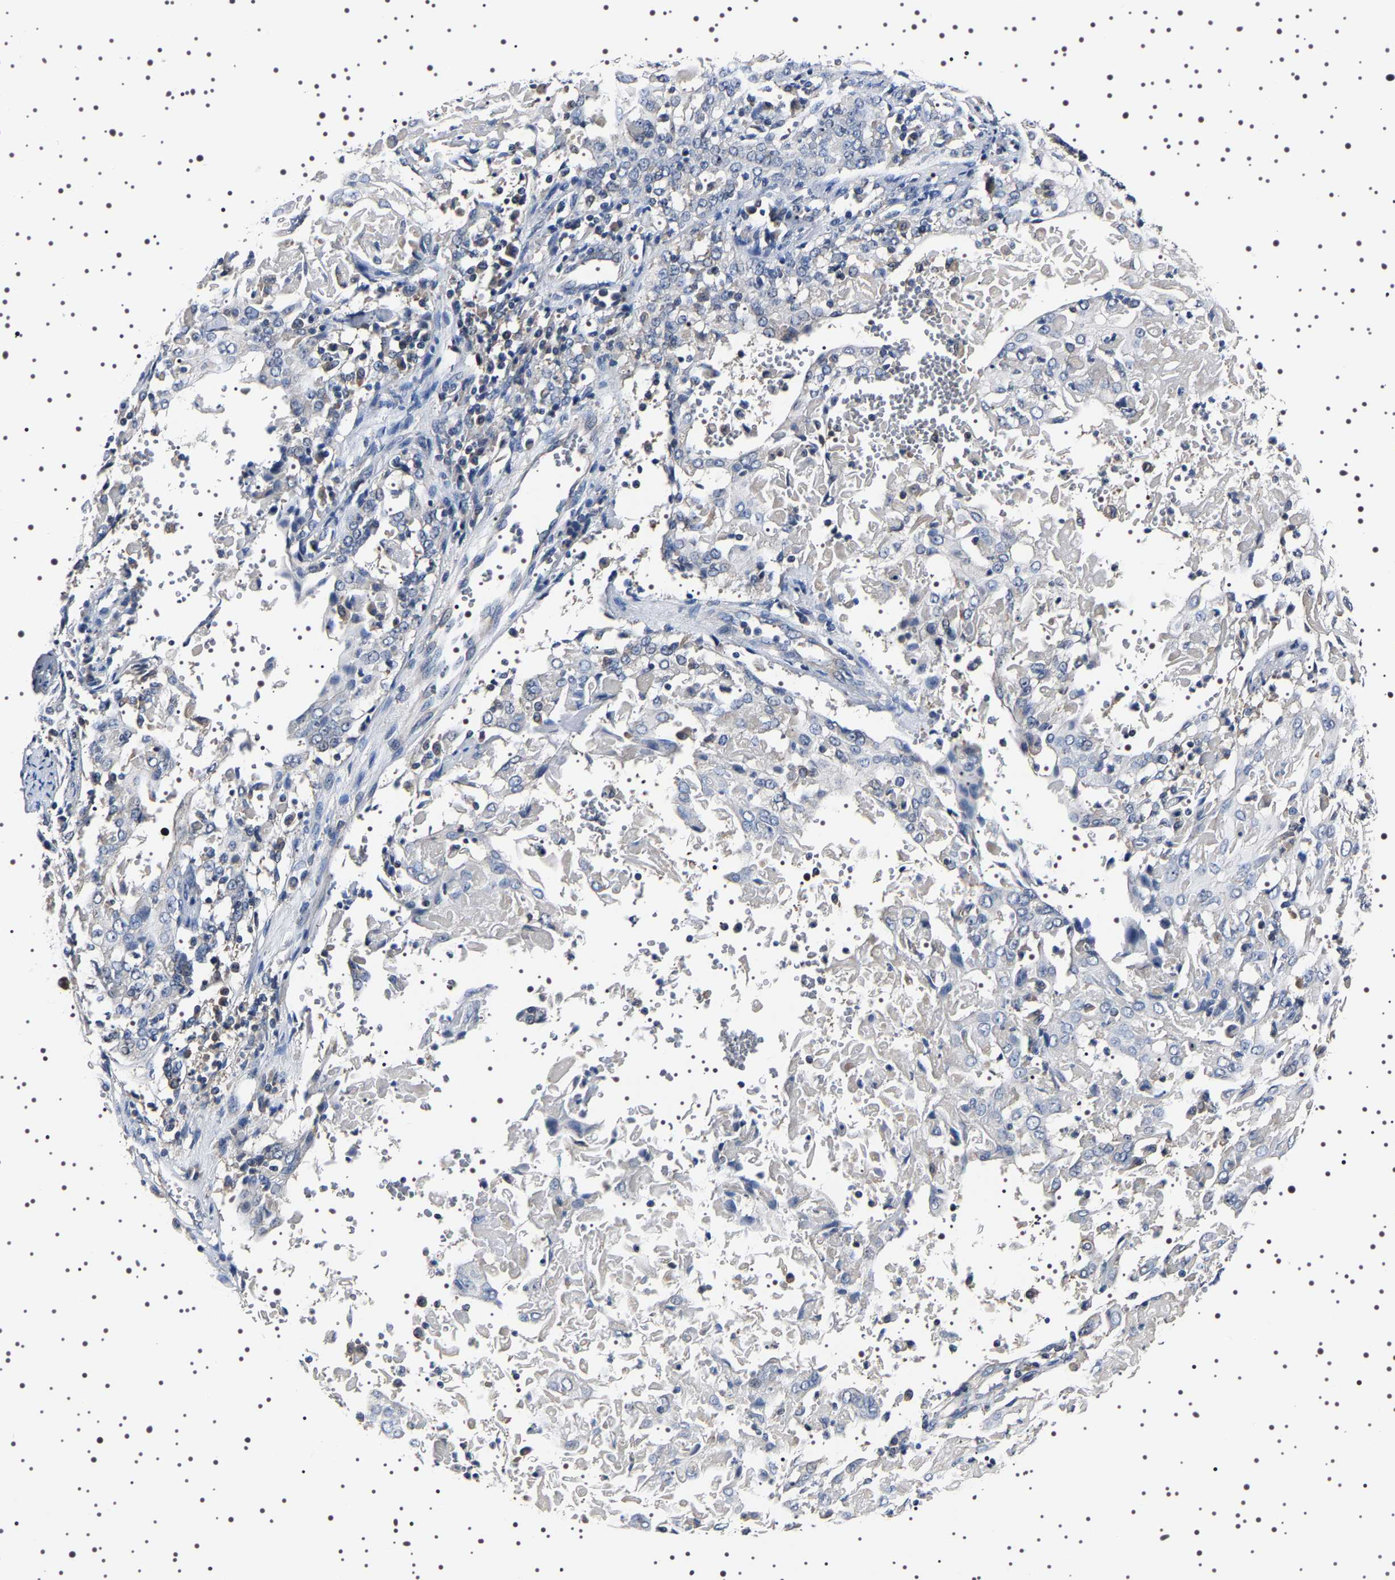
{"staining": {"intensity": "negative", "quantity": "none", "location": "none"}, "tissue": "cervical cancer", "cell_type": "Tumor cells", "image_type": "cancer", "snomed": [{"axis": "morphology", "description": "Squamous cell carcinoma, NOS"}, {"axis": "topography", "description": "Cervix"}], "caption": "Immunohistochemical staining of human cervical squamous cell carcinoma reveals no significant expression in tumor cells. The staining is performed using DAB (3,3'-diaminobenzidine) brown chromogen with nuclei counter-stained in using hematoxylin.", "gene": "TARBP1", "patient": {"sex": "female", "age": 39}}